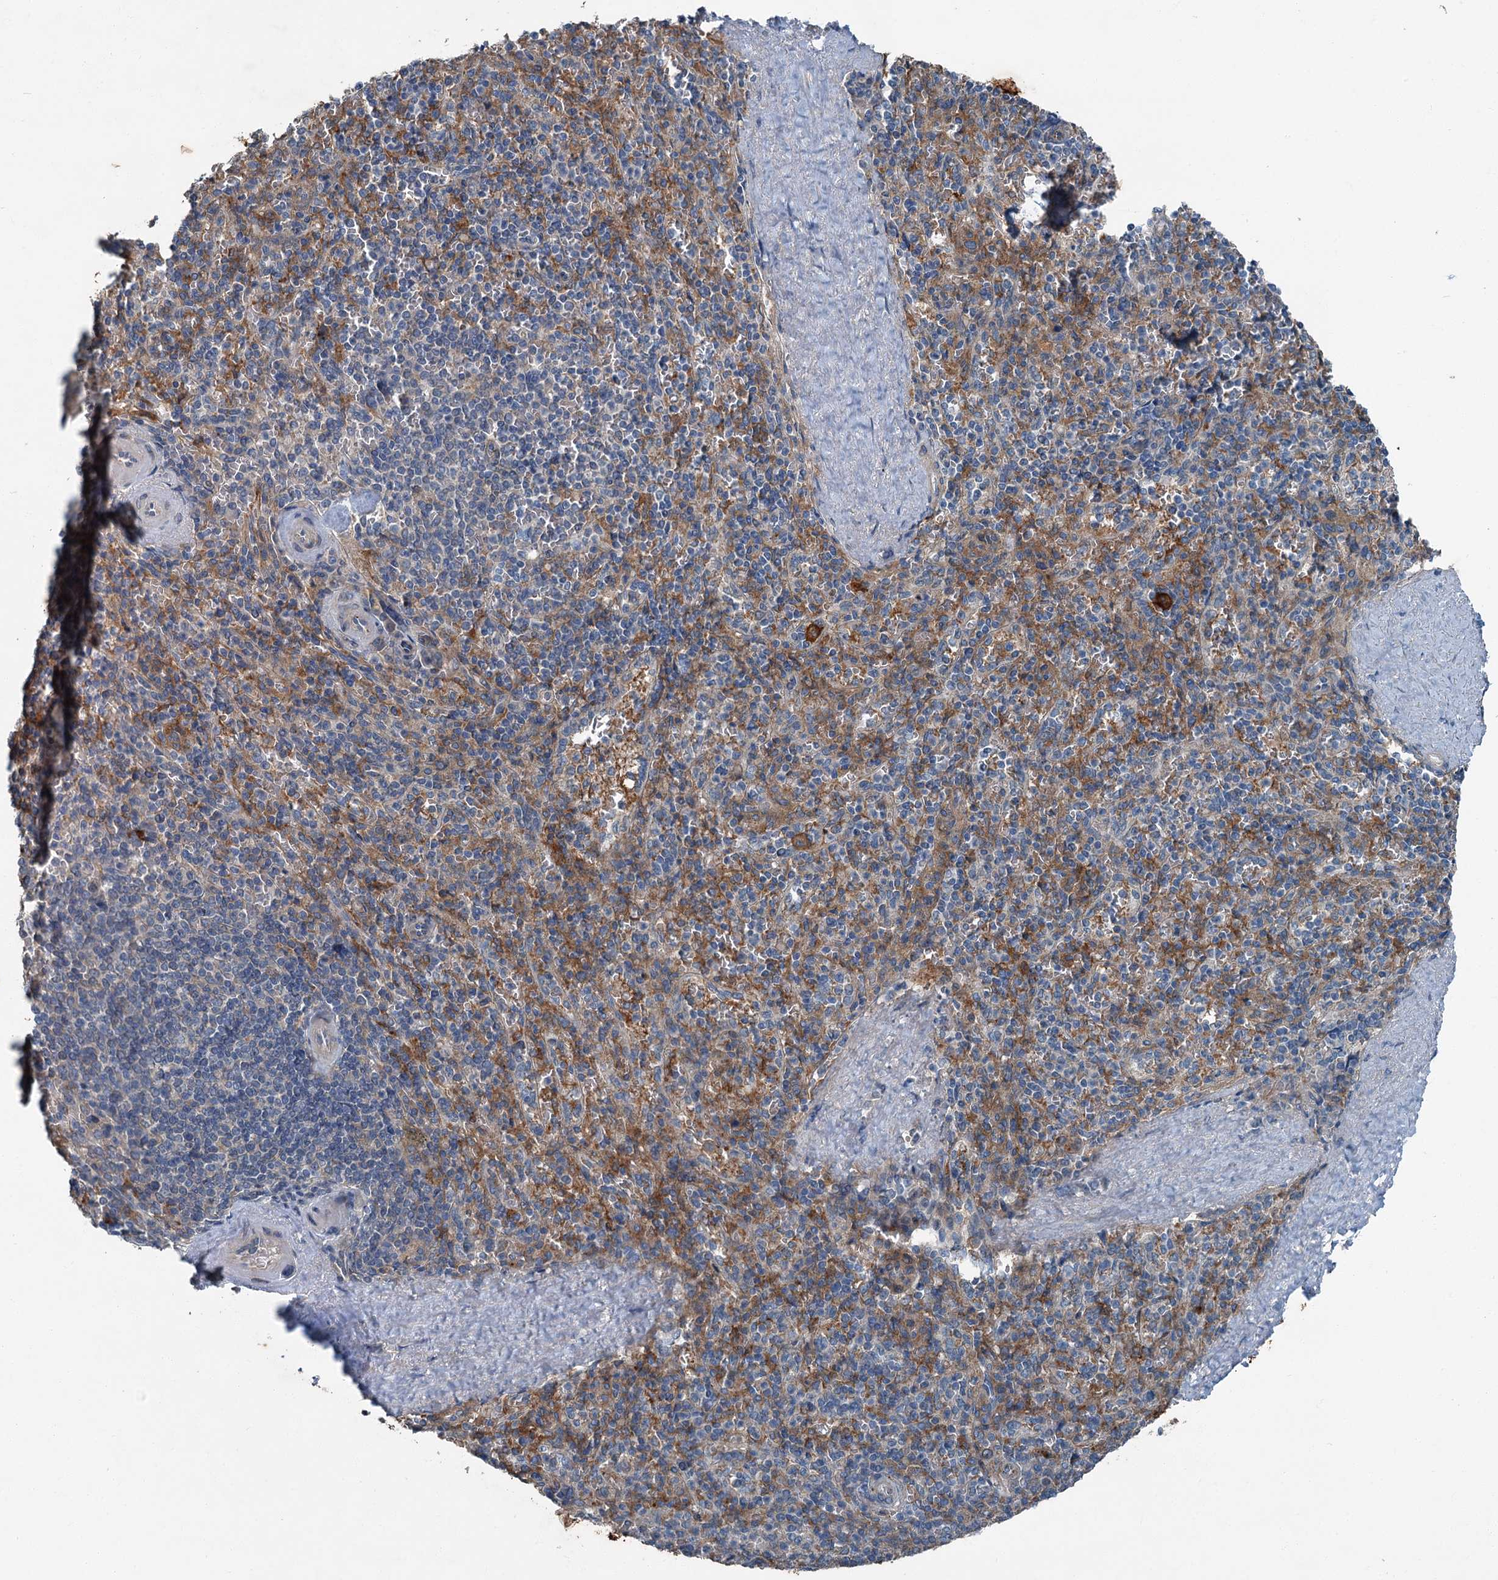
{"staining": {"intensity": "negative", "quantity": "none", "location": "none"}, "tissue": "spleen", "cell_type": "Cells in red pulp", "image_type": "normal", "snomed": [{"axis": "morphology", "description": "Normal tissue, NOS"}, {"axis": "topography", "description": "Spleen"}], "caption": "Micrograph shows no significant protein positivity in cells in red pulp of normal spleen. Nuclei are stained in blue.", "gene": "AXL", "patient": {"sex": "male", "age": 82}}